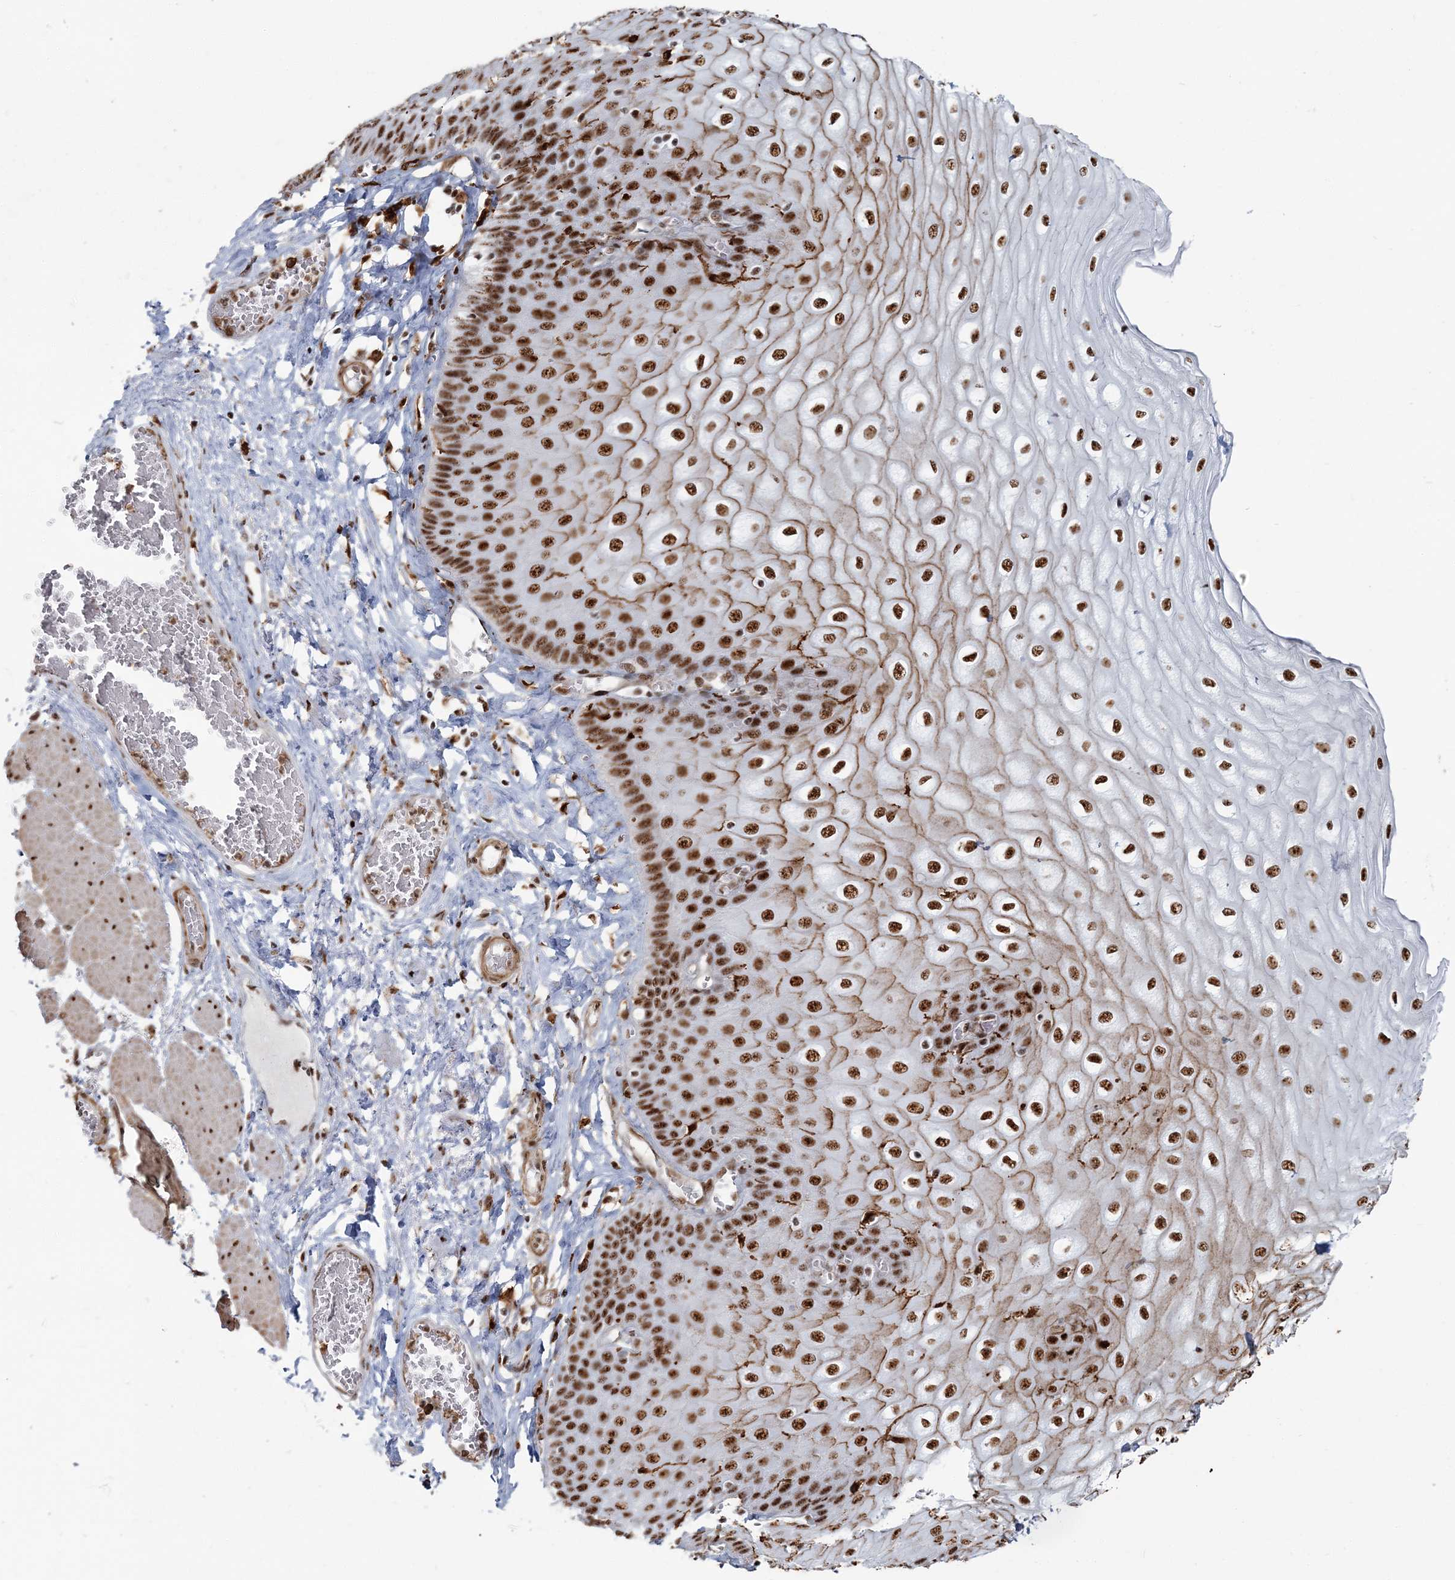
{"staining": {"intensity": "strong", "quantity": ">75%", "location": "cytoplasmic/membranous,nuclear"}, "tissue": "esophagus", "cell_type": "Squamous epithelial cells", "image_type": "normal", "snomed": [{"axis": "morphology", "description": "Normal tissue, NOS"}, {"axis": "topography", "description": "Esophagus"}], "caption": "An immunohistochemistry (IHC) image of normal tissue is shown. Protein staining in brown highlights strong cytoplasmic/membranous,nuclear positivity in esophagus within squamous epithelial cells.", "gene": "DDX46", "patient": {"sex": "male", "age": 60}}